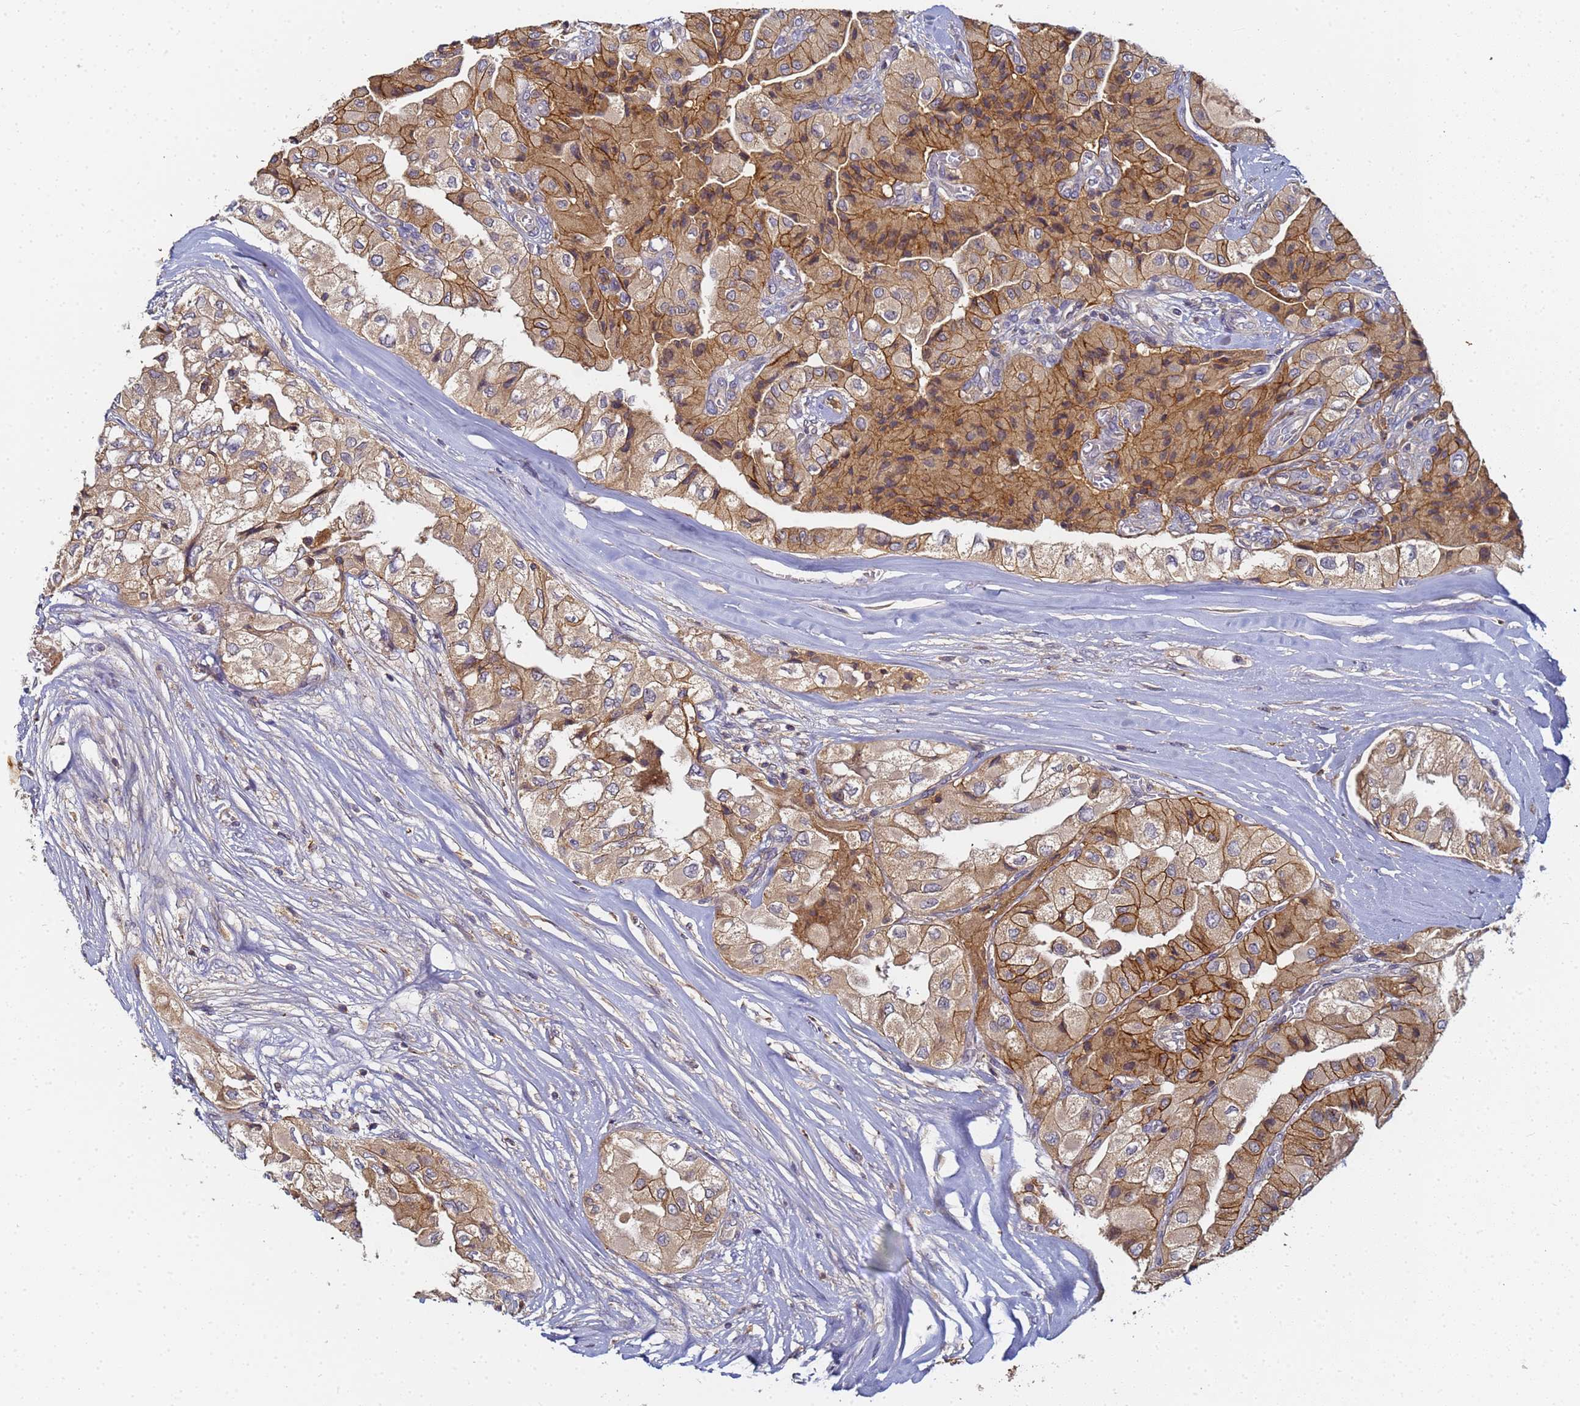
{"staining": {"intensity": "moderate", "quantity": ">75%", "location": "cytoplasmic/membranous"}, "tissue": "head and neck cancer", "cell_type": "Tumor cells", "image_type": "cancer", "snomed": [{"axis": "morphology", "description": "Adenocarcinoma, NOS"}, {"axis": "topography", "description": "Head-Neck"}], "caption": "Protein staining by immunohistochemistry reveals moderate cytoplasmic/membranous positivity in approximately >75% of tumor cells in head and neck adenocarcinoma.", "gene": "LRRC69", "patient": {"sex": "male", "age": 66}}